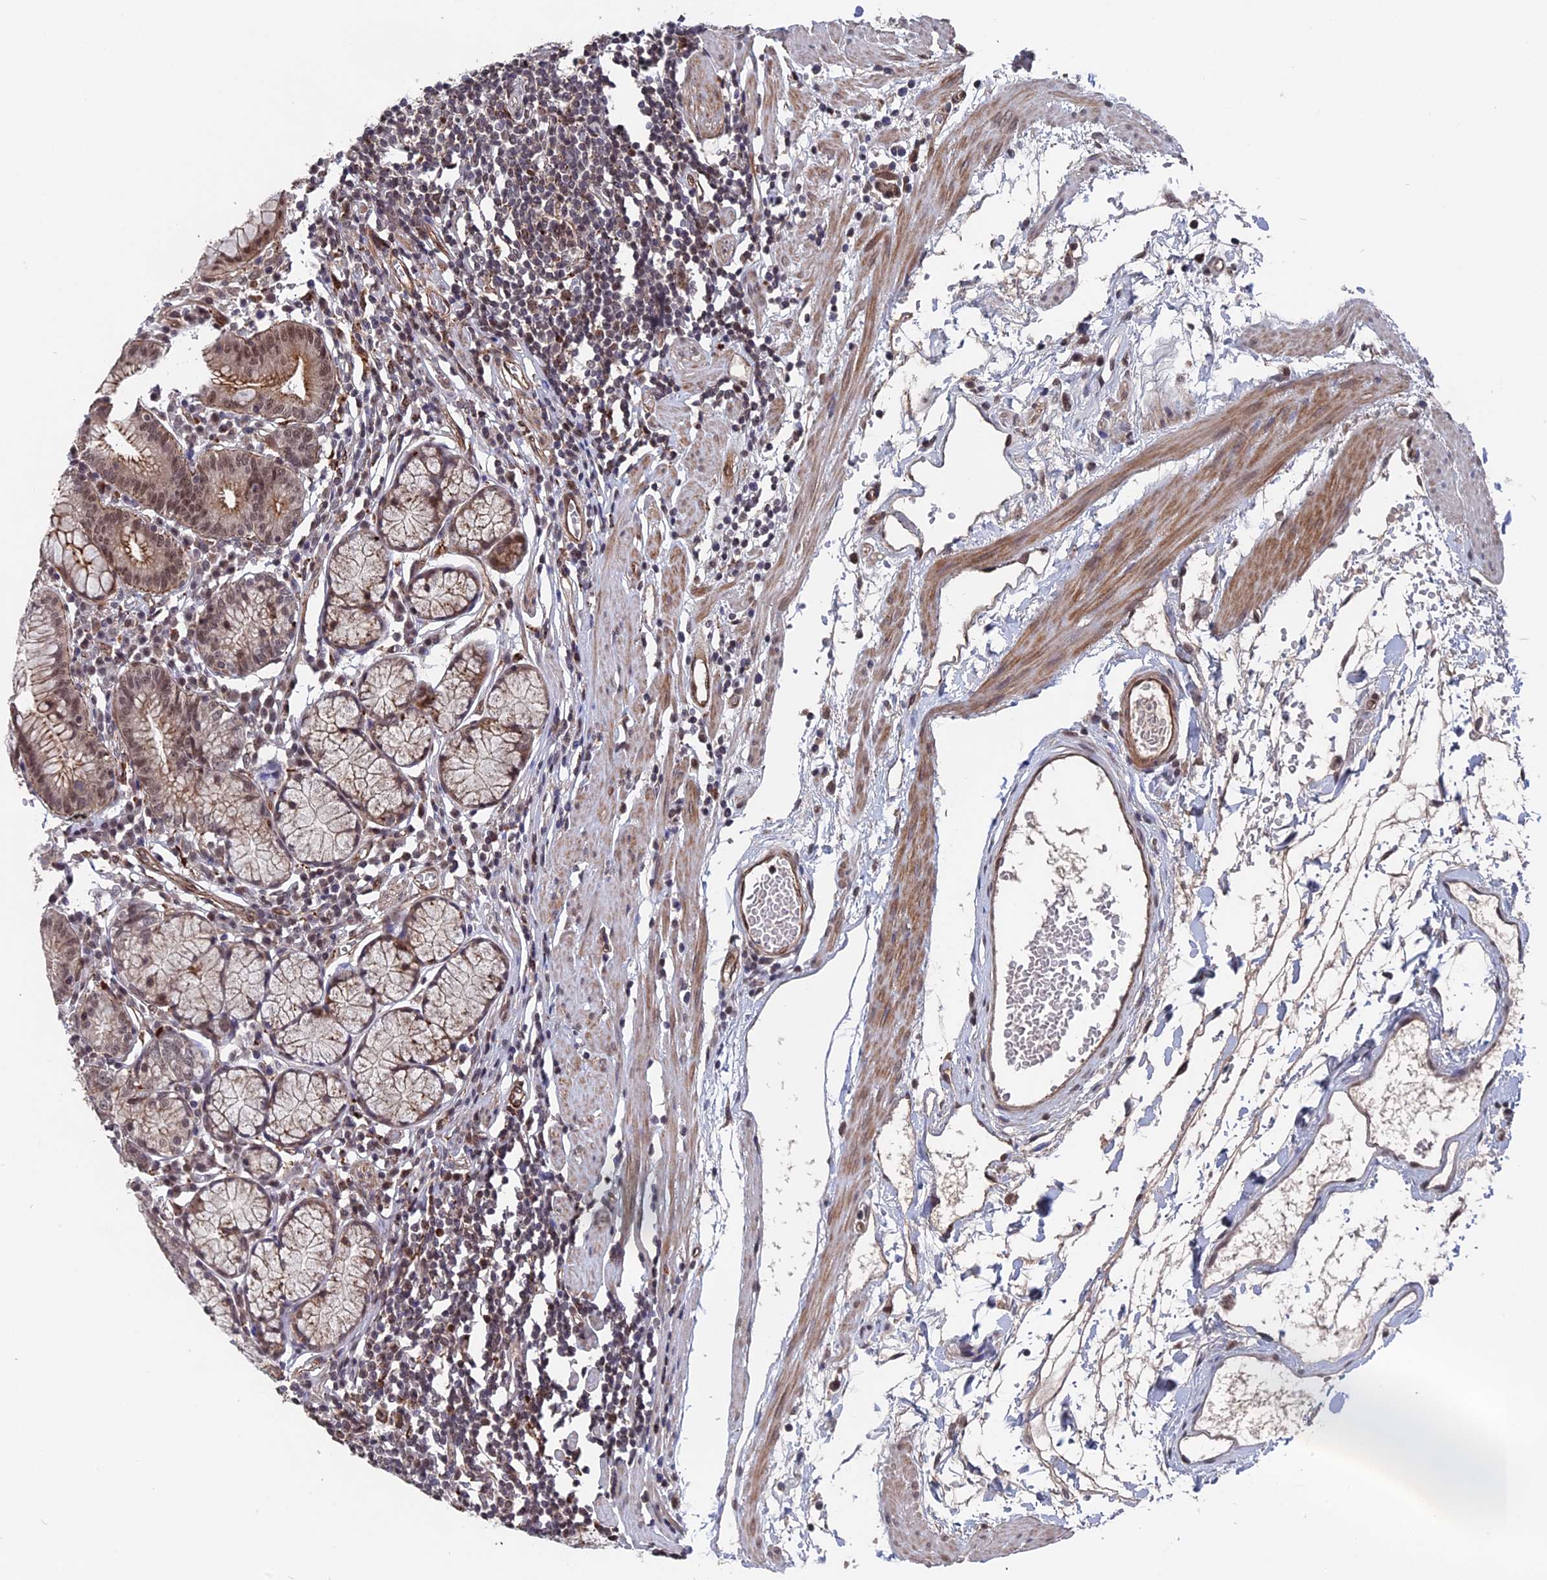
{"staining": {"intensity": "moderate", "quantity": "25%-75%", "location": "cytoplasmic/membranous,nuclear"}, "tissue": "stomach", "cell_type": "Glandular cells", "image_type": "normal", "snomed": [{"axis": "morphology", "description": "Normal tissue, NOS"}, {"axis": "topography", "description": "Stomach"}], "caption": "Stomach stained with DAB (3,3'-diaminobenzidine) immunohistochemistry (IHC) demonstrates medium levels of moderate cytoplasmic/membranous,nuclear positivity in approximately 25%-75% of glandular cells. Immunohistochemistry (ihc) stains the protein in brown and the nuclei are stained blue.", "gene": "NOSIP", "patient": {"sex": "male", "age": 55}}